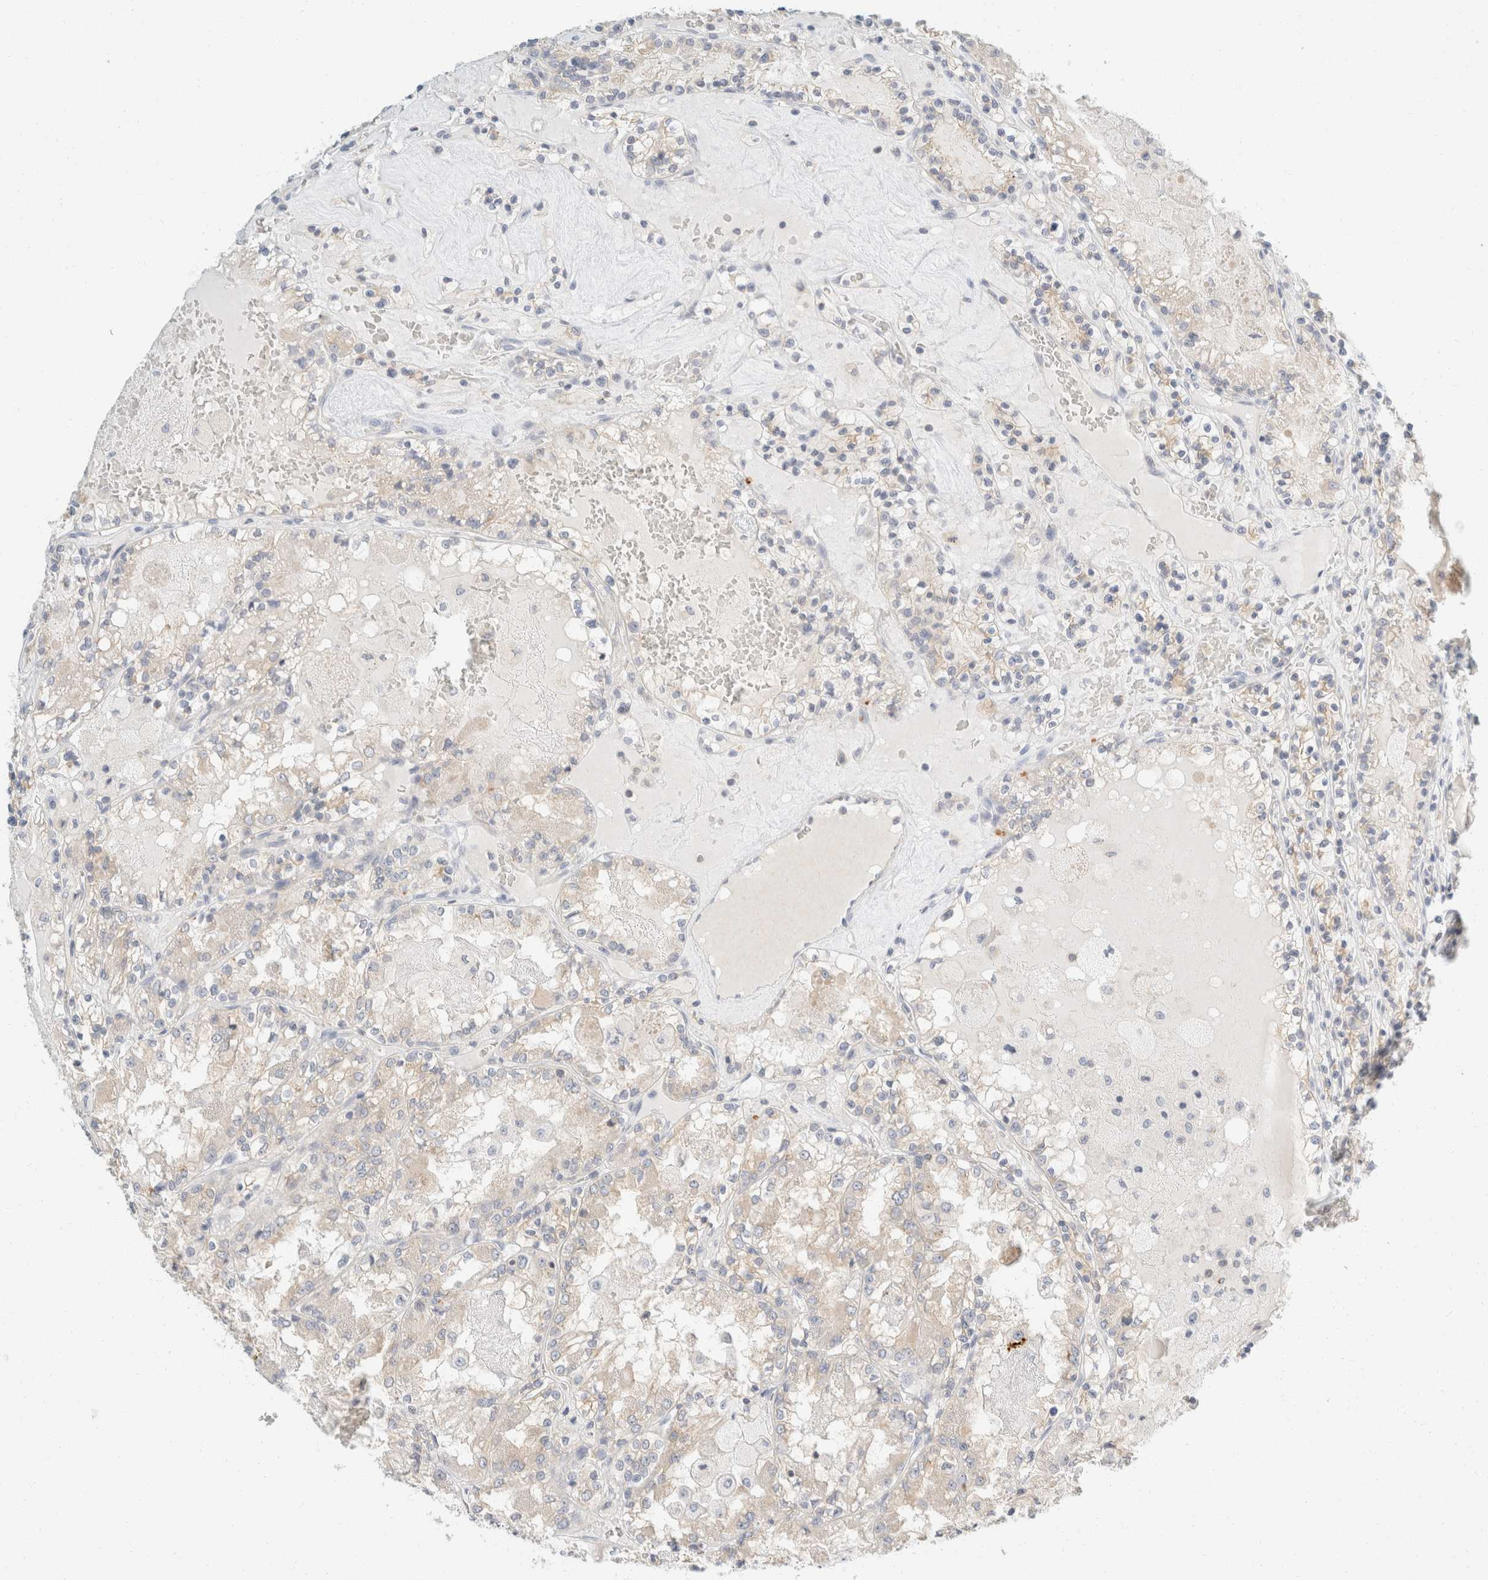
{"staining": {"intensity": "negative", "quantity": "none", "location": "none"}, "tissue": "renal cancer", "cell_type": "Tumor cells", "image_type": "cancer", "snomed": [{"axis": "morphology", "description": "Adenocarcinoma, NOS"}, {"axis": "topography", "description": "Kidney"}], "caption": "Image shows no significant protein expression in tumor cells of renal cancer.", "gene": "SH3GLB2", "patient": {"sex": "female", "age": 56}}